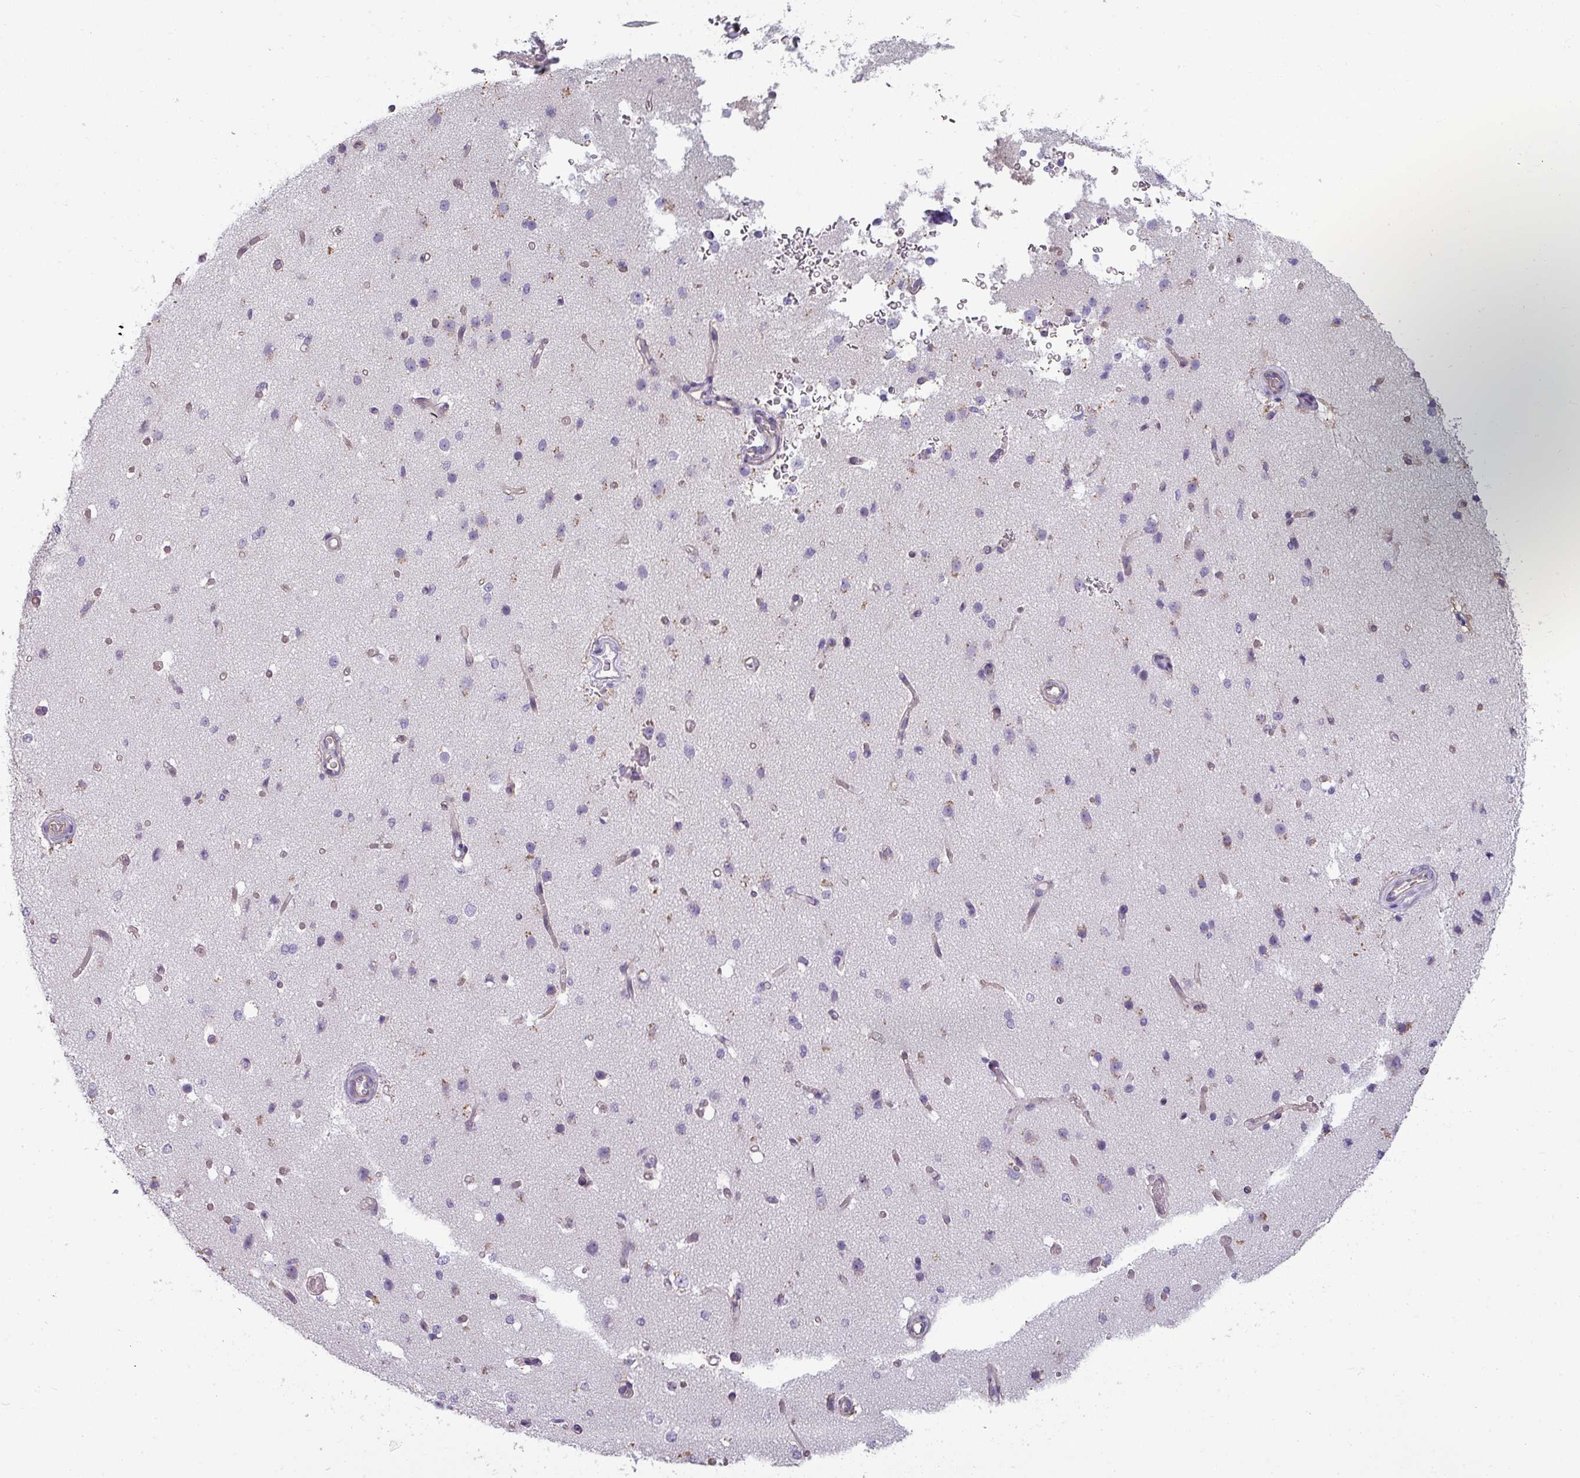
{"staining": {"intensity": "negative", "quantity": "none", "location": "none"}, "tissue": "cerebral cortex", "cell_type": "Endothelial cells", "image_type": "normal", "snomed": [{"axis": "morphology", "description": "Normal tissue, NOS"}, {"axis": "morphology", "description": "Inflammation, NOS"}, {"axis": "topography", "description": "Cerebral cortex"}], "caption": "Human cerebral cortex stained for a protein using immunohistochemistry reveals no positivity in endothelial cells.", "gene": "ASB1", "patient": {"sex": "male", "age": 6}}